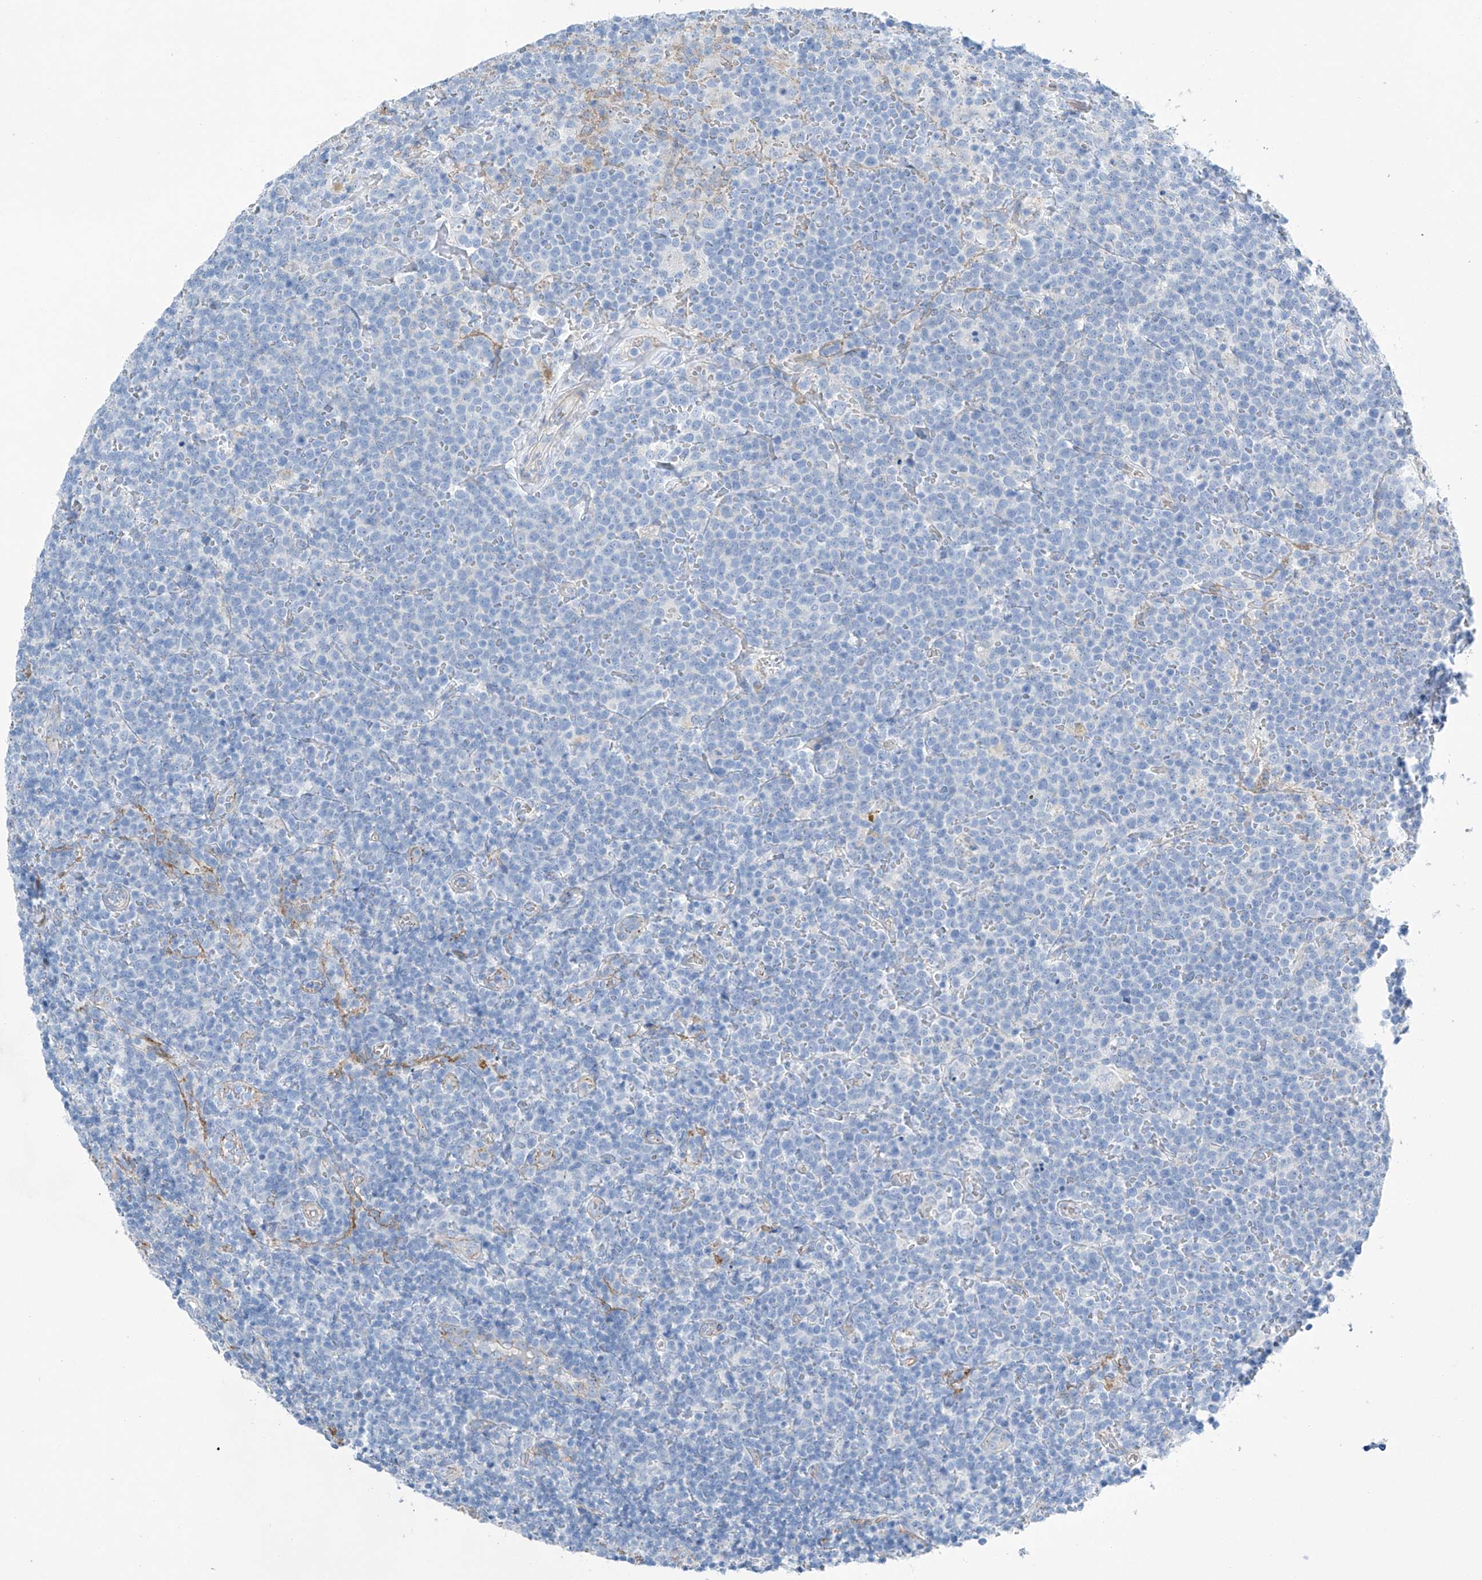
{"staining": {"intensity": "negative", "quantity": "none", "location": "none"}, "tissue": "lymphoma", "cell_type": "Tumor cells", "image_type": "cancer", "snomed": [{"axis": "morphology", "description": "Malignant lymphoma, non-Hodgkin's type, High grade"}, {"axis": "topography", "description": "Lymph node"}], "caption": "This is an immunohistochemistry image of malignant lymphoma, non-Hodgkin's type (high-grade). There is no expression in tumor cells.", "gene": "MAGI1", "patient": {"sex": "male", "age": 61}}